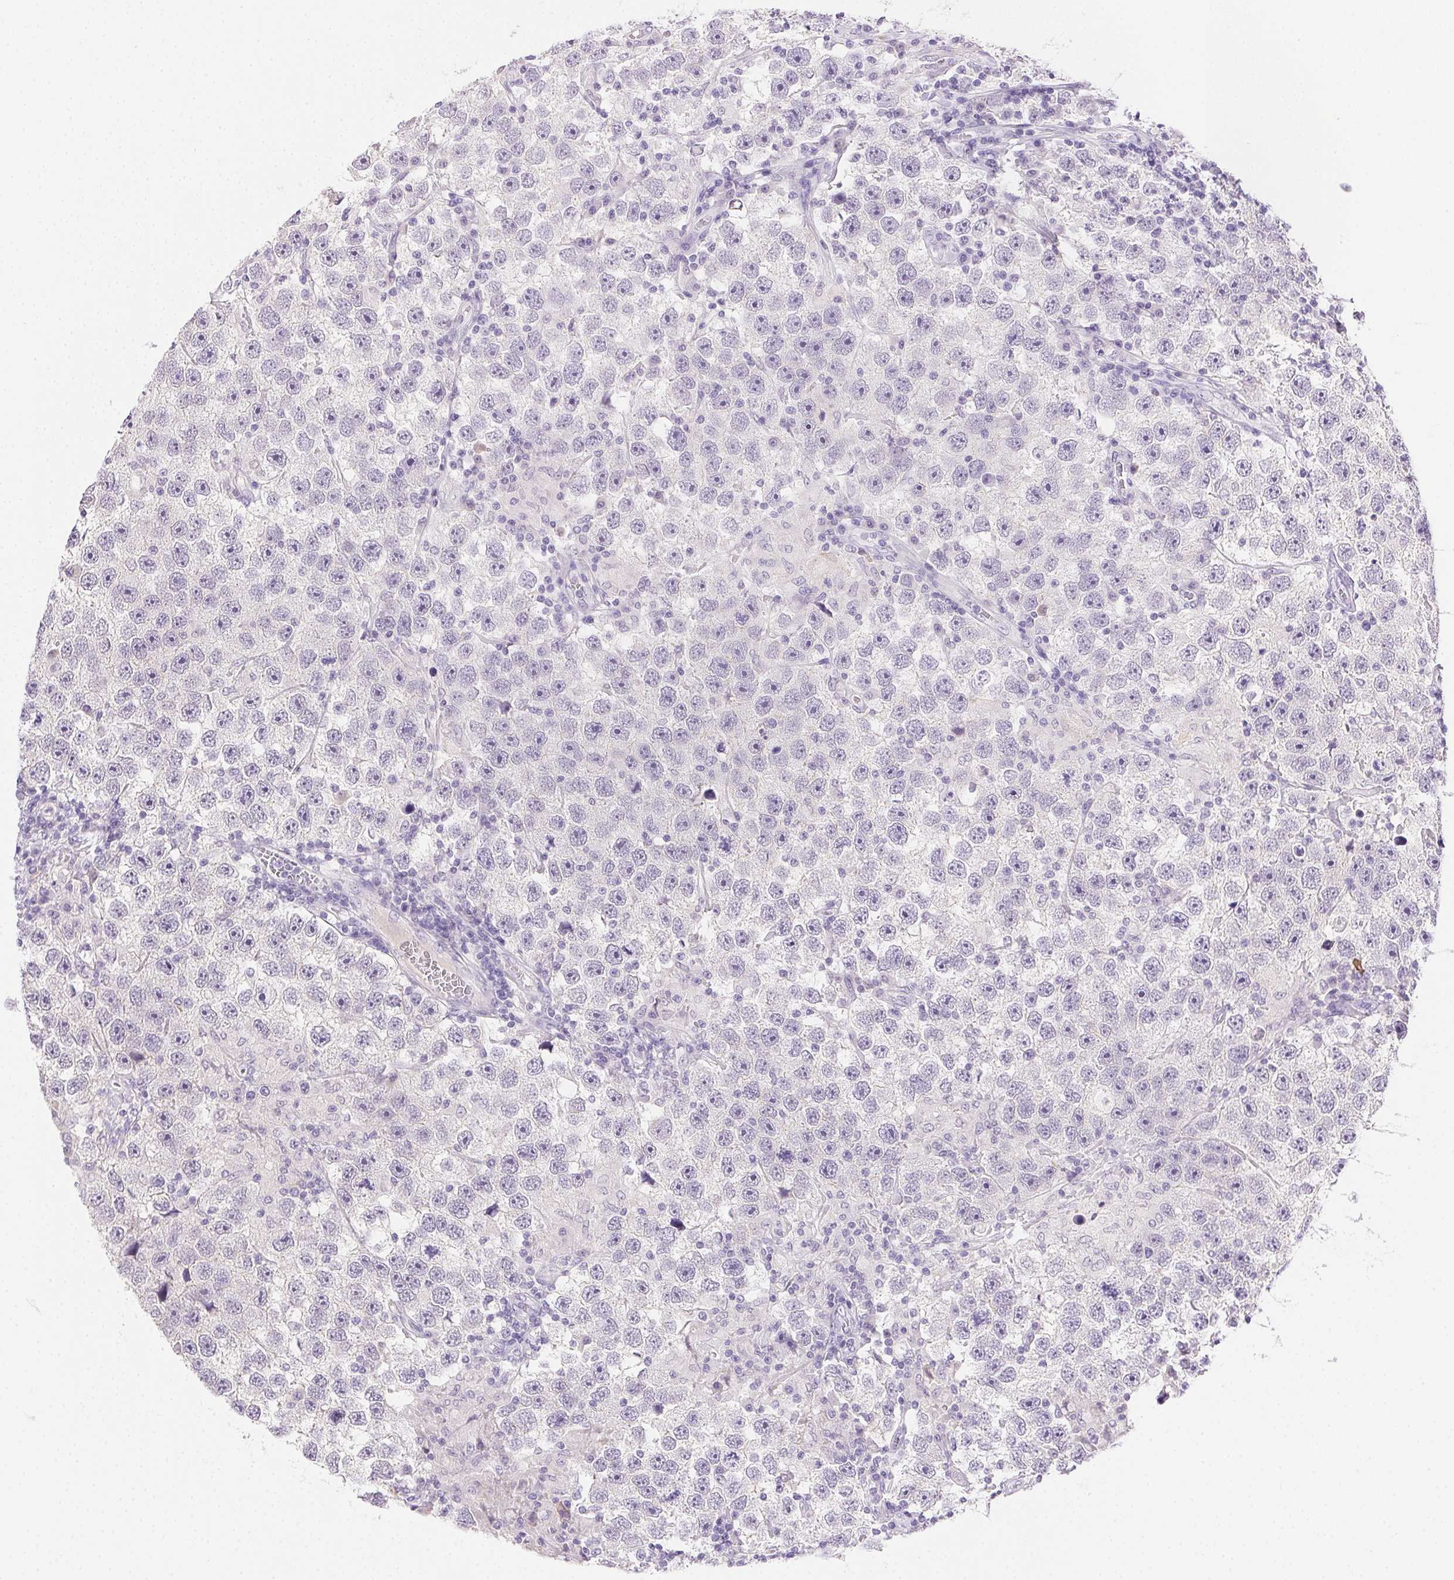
{"staining": {"intensity": "negative", "quantity": "none", "location": "none"}, "tissue": "testis cancer", "cell_type": "Tumor cells", "image_type": "cancer", "snomed": [{"axis": "morphology", "description": "Seminoma, NOS"}, {"axis": "topography", "description": "Testis"}], "caption": "IHC of seminoma (testis) exhibits no staining in tumor cells.", "gene": "CLDN10", "patient": {"sex": "male", "age": 26}}